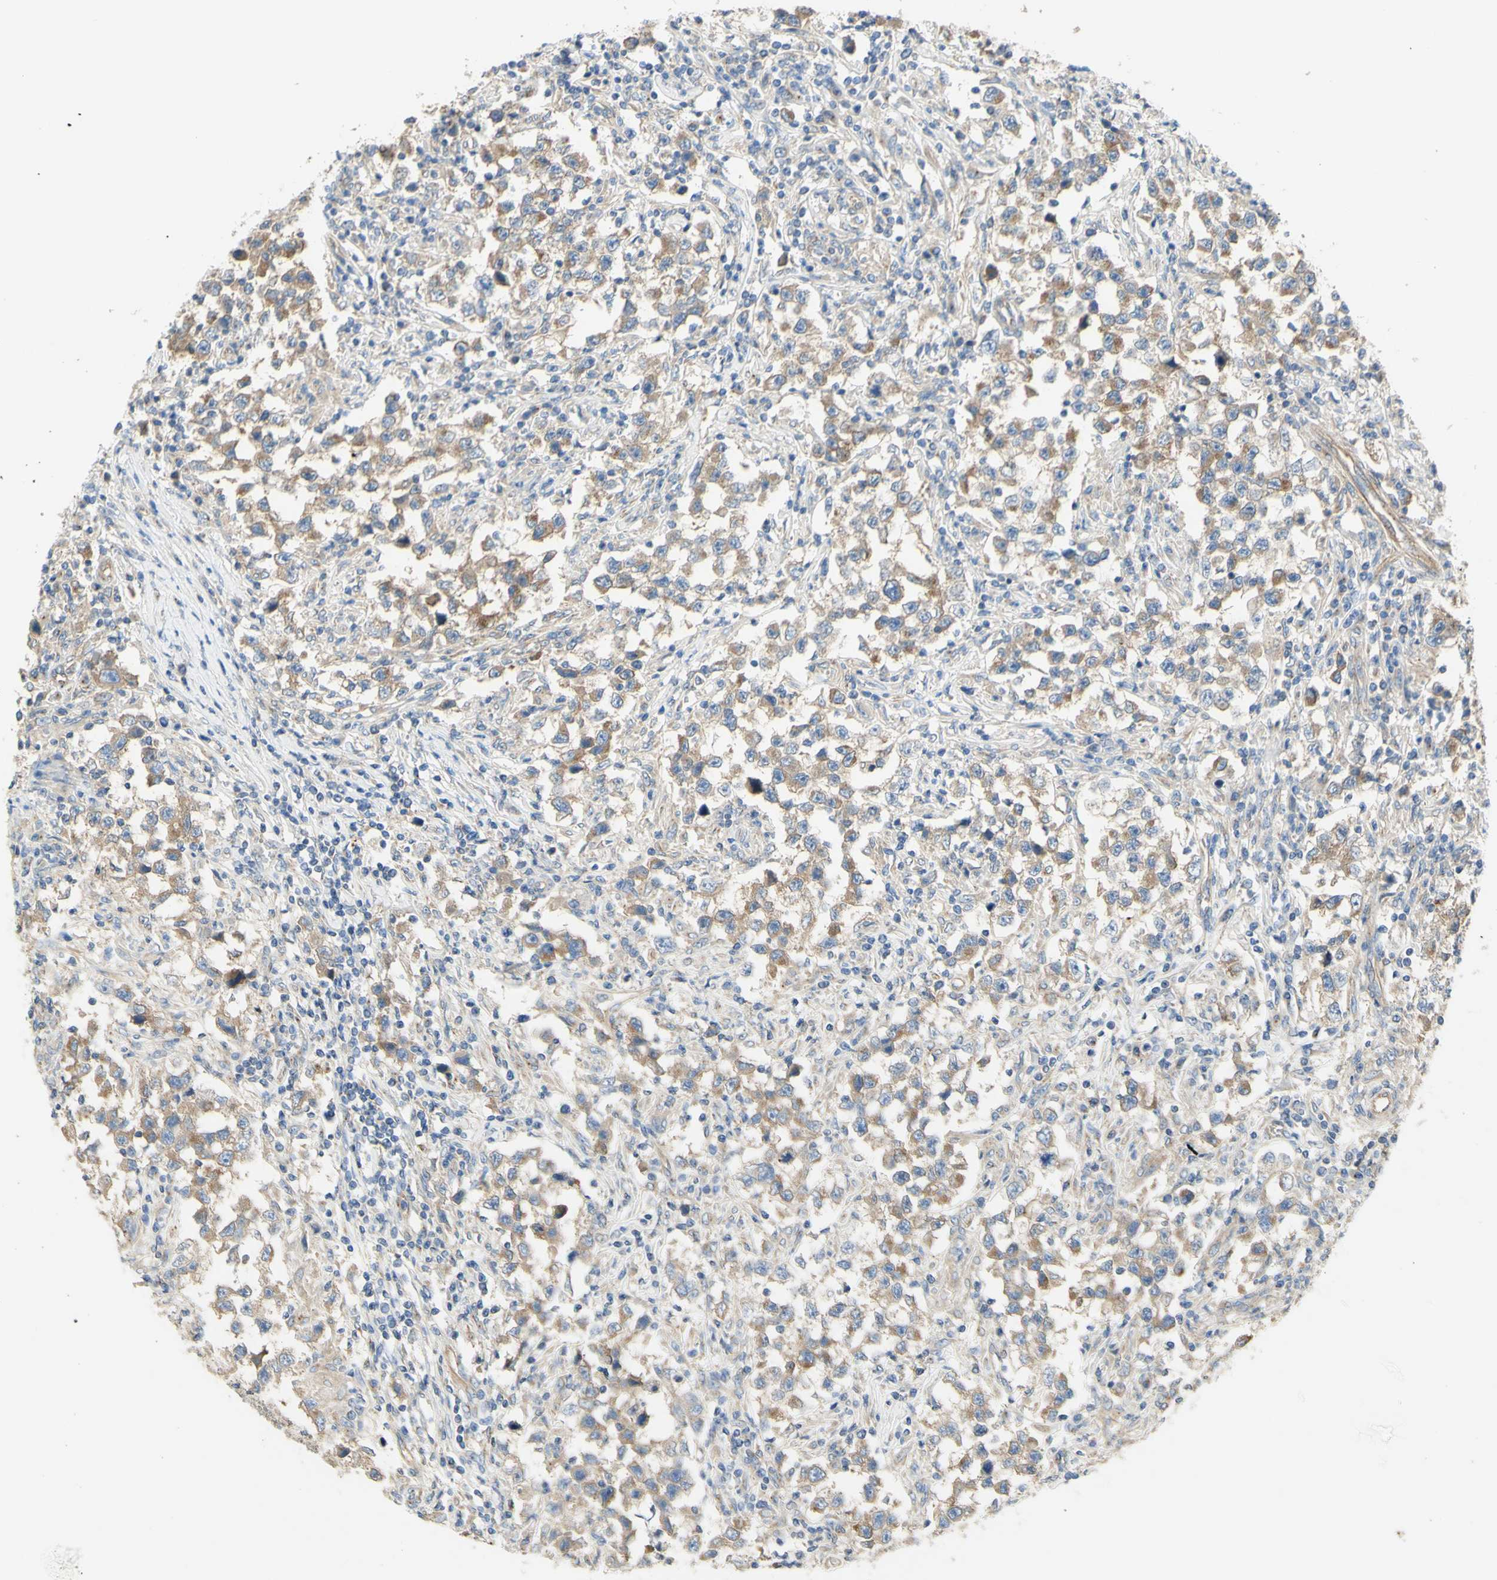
{"staining": {"intensity": "moderate", "quantity": "25%-75%", "location": "cytoplasmic/membranous"}, "tissue": "testis cancer", "cell_type": "Tumor cells", "image_type": "cancer", "snomed": [{"axis": "morphology", "description": "Carcinoma, Embryonal, NOS"}, {"axis": "topography", "description": "Testis"}], "caption": "Protein staining displays moderate cytoplasmic/membranous positivity in approximately 25%-75% of tumor cells in testis cancer (embryonal carcinoma).", "gene": "DYNC1H1", "patient": {"sex": "male", "age": 21}}